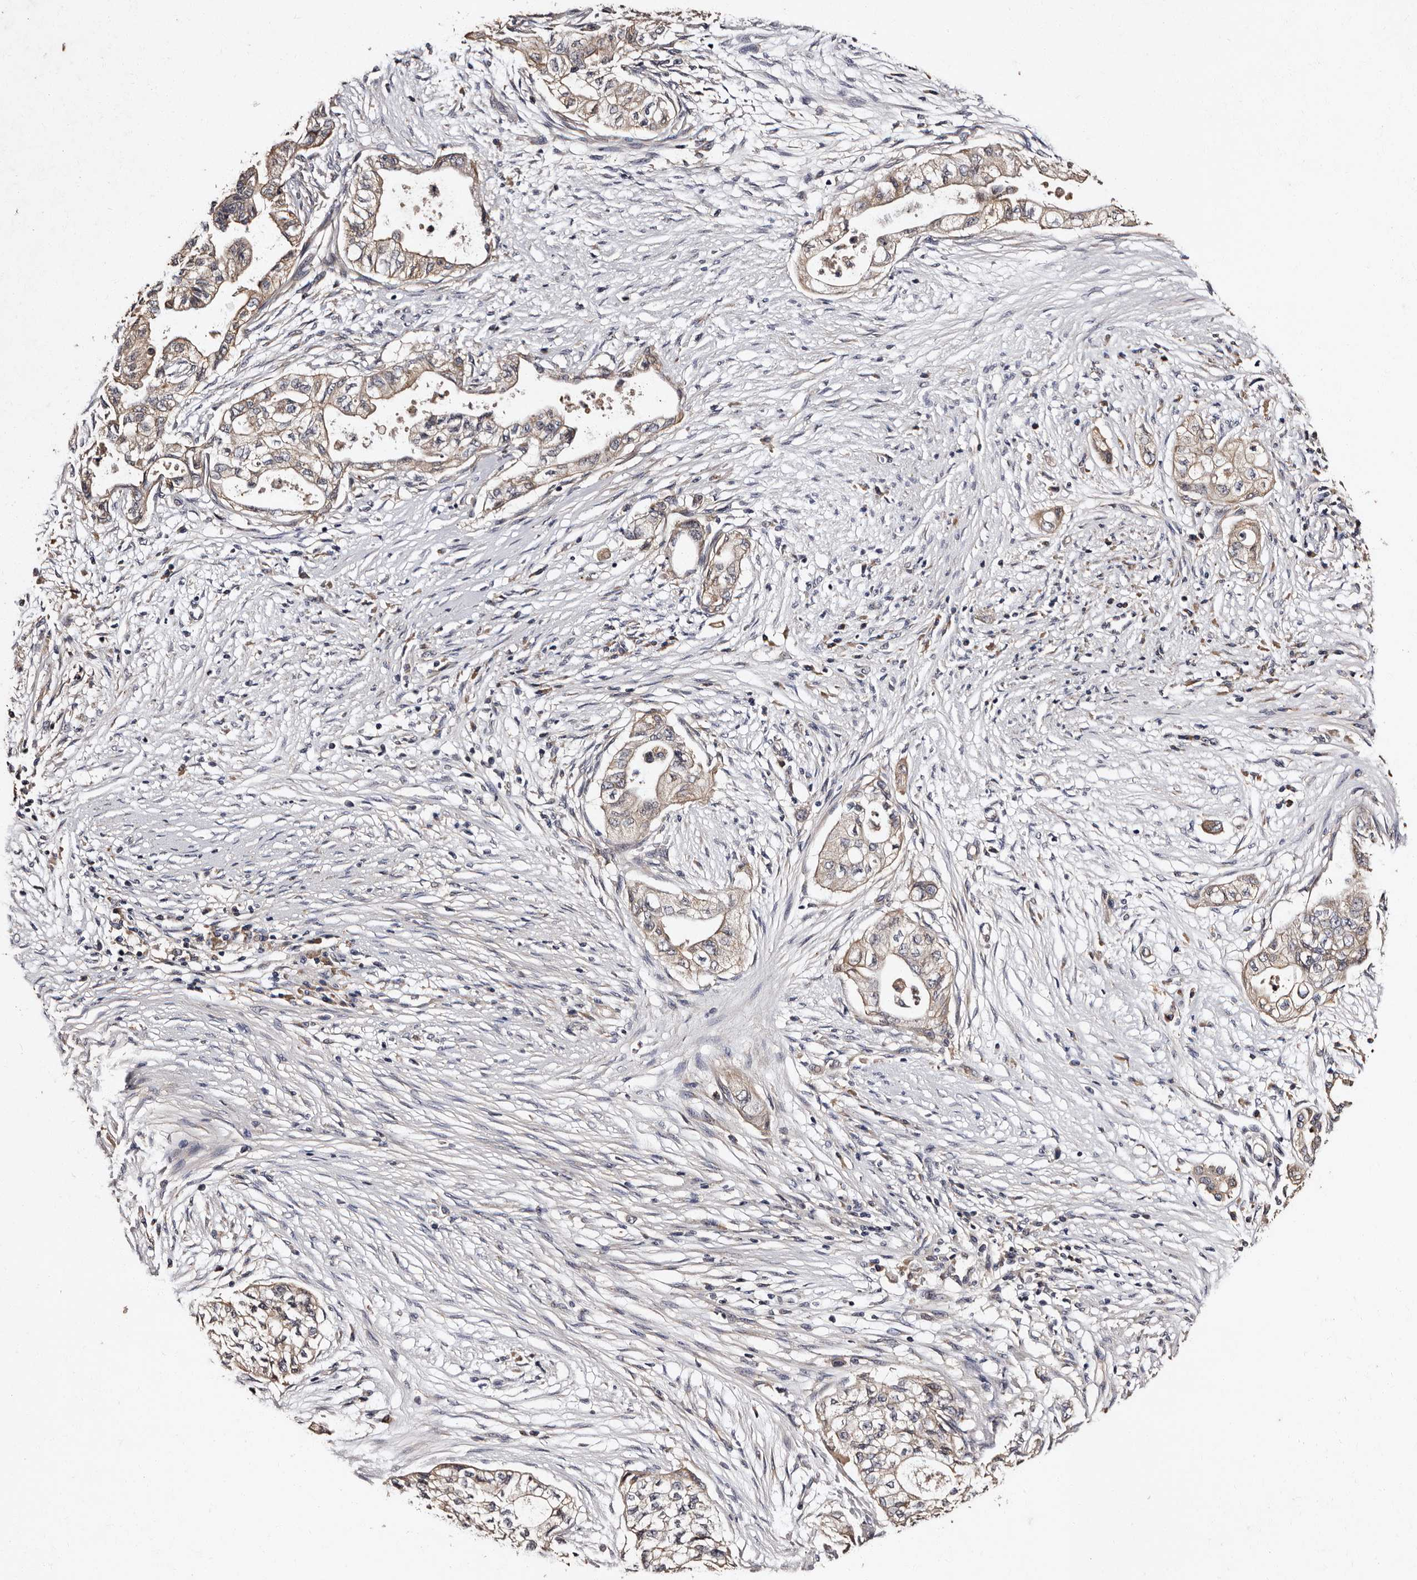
{"staining": {"intensity": "weak", "quantity": "25%-75%", "location": "cytoplasmic/membranous"}, "tissue": "pancreatic cancer", "cell_type": "Tumor cells", "image_type": "cancer", "snomed": [{"axis": "morphology", "description": "Adenocarcinoma, NOS"}, {"axis": "topography", "description": "Pancreas"}], "caption": "A histopathology image of adenocarcinoma (pancreatic) stained for a protein exhibits weak cytoplasmic/membranous brown staining in tumor cells. (DAB IHC with brightfield microscopy, high magnification).", "gene": "ADCK5", "patient": {"sex": "male", "age": 72}}